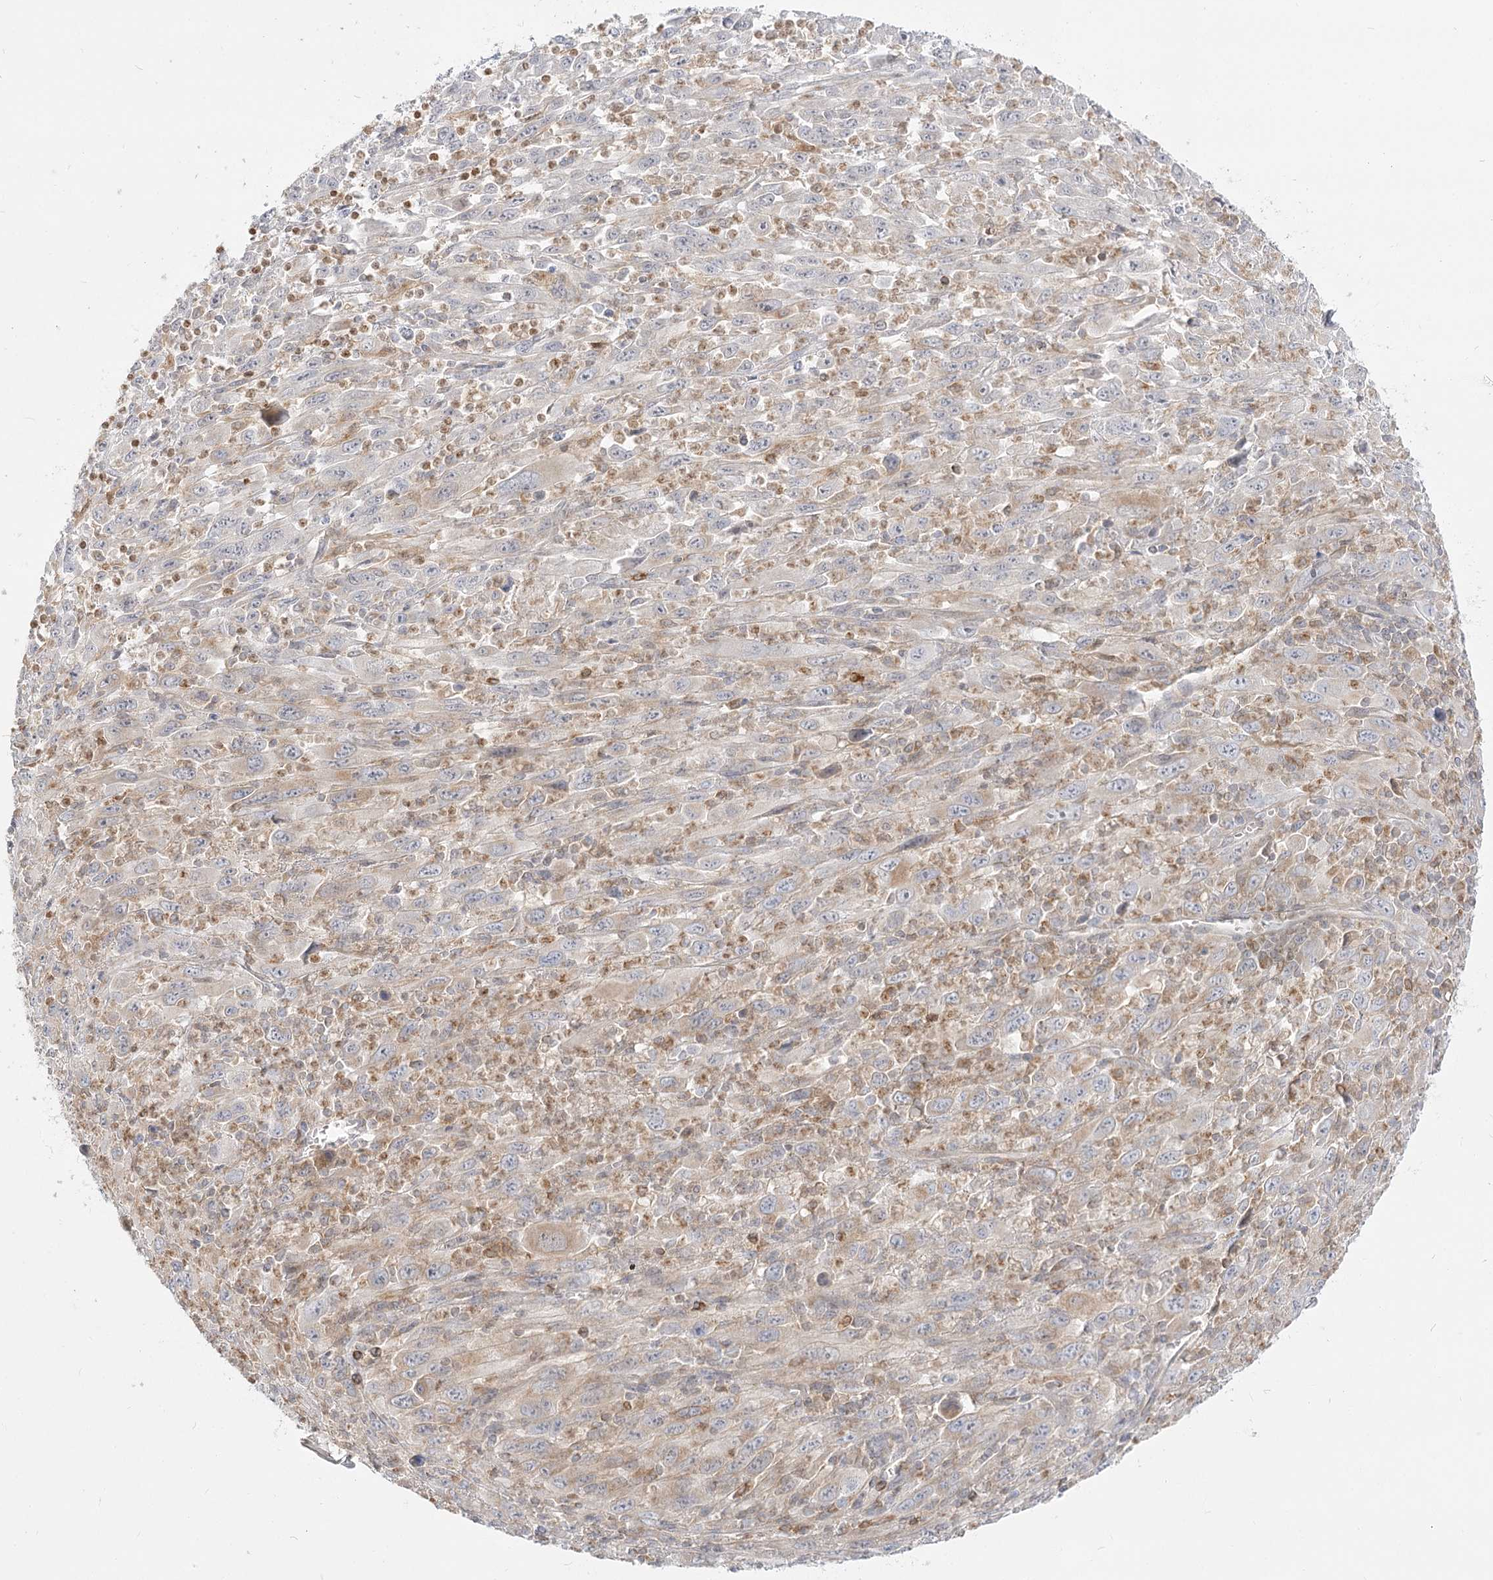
{"staining": {"intensity": "weak", "quantity": "<25%", "location": "cytoplasmic/membranous"}, "tissue": "melanoma", "cell_type": "Tumor cells", "image_type": "cancer", "snomed": [{"axis": "morphology", "description": "Malignant melanoma, Metastatic site"}, {"axis": "topography", "description": "Skin"}], "caption": "Immunohistochemistry photomicrograph of human malignant melanoma (metastatic site) stained for a protein (brown), which displays no expression in tumor cells.", "gene": "MTMR3", "patient": {"sex": "female", "age": 56}}